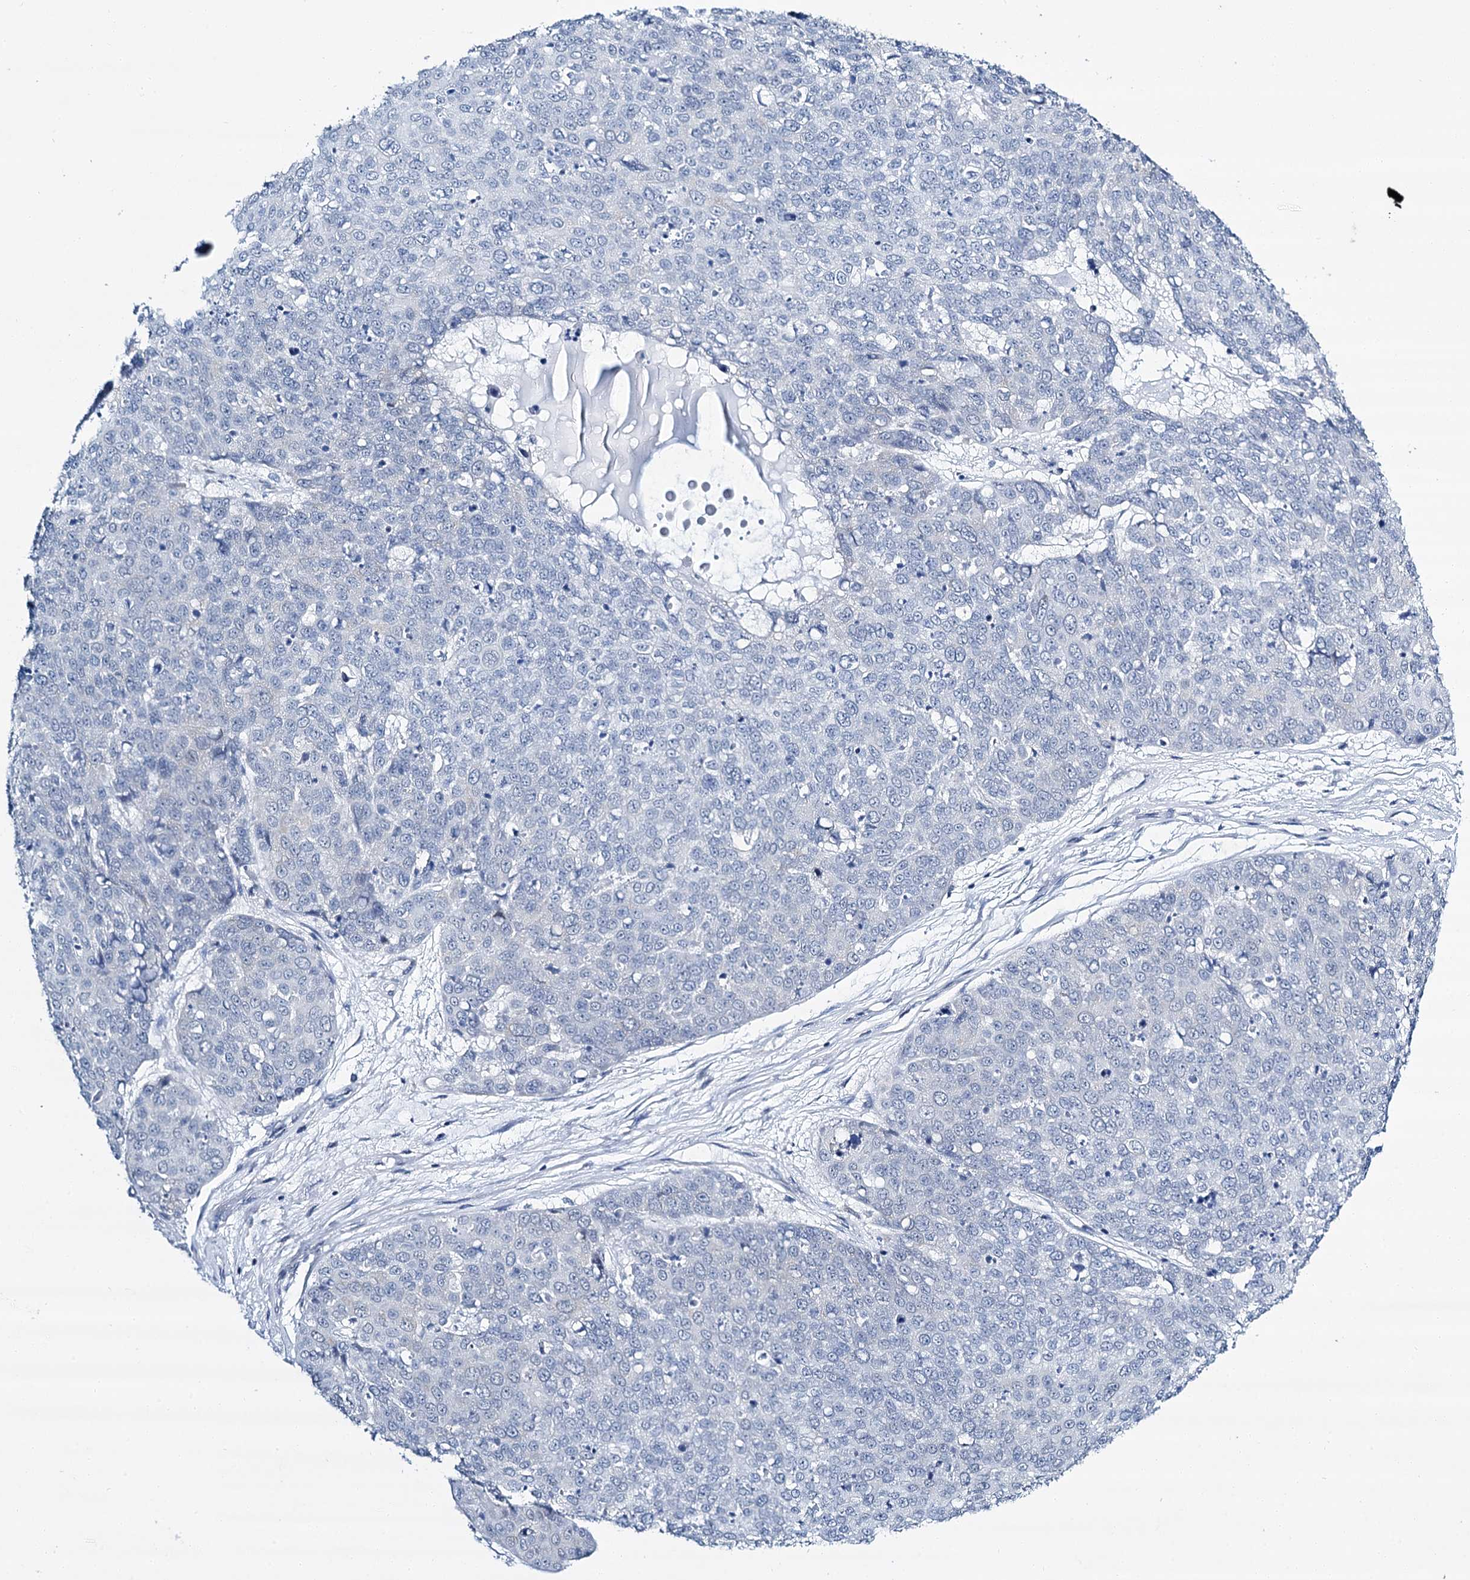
{"staining": {"intensity": "negative", "quantity": "none", "location": "none"}, "tissue": "skin cancer", "cell_type": "Tumor cells", "image_type": "cancer", "snomed": [{"axis": "morphology", "description": "Squamous cell carcinoma, NOS"}, {"axis": "topography", "description": "Skin"}], "caption": "Photomicrograph shows no significant protein staining in tumor cells of skin cancer.", "gene": "SPATS2", "patient": {"sex": "male", "age": 71}}